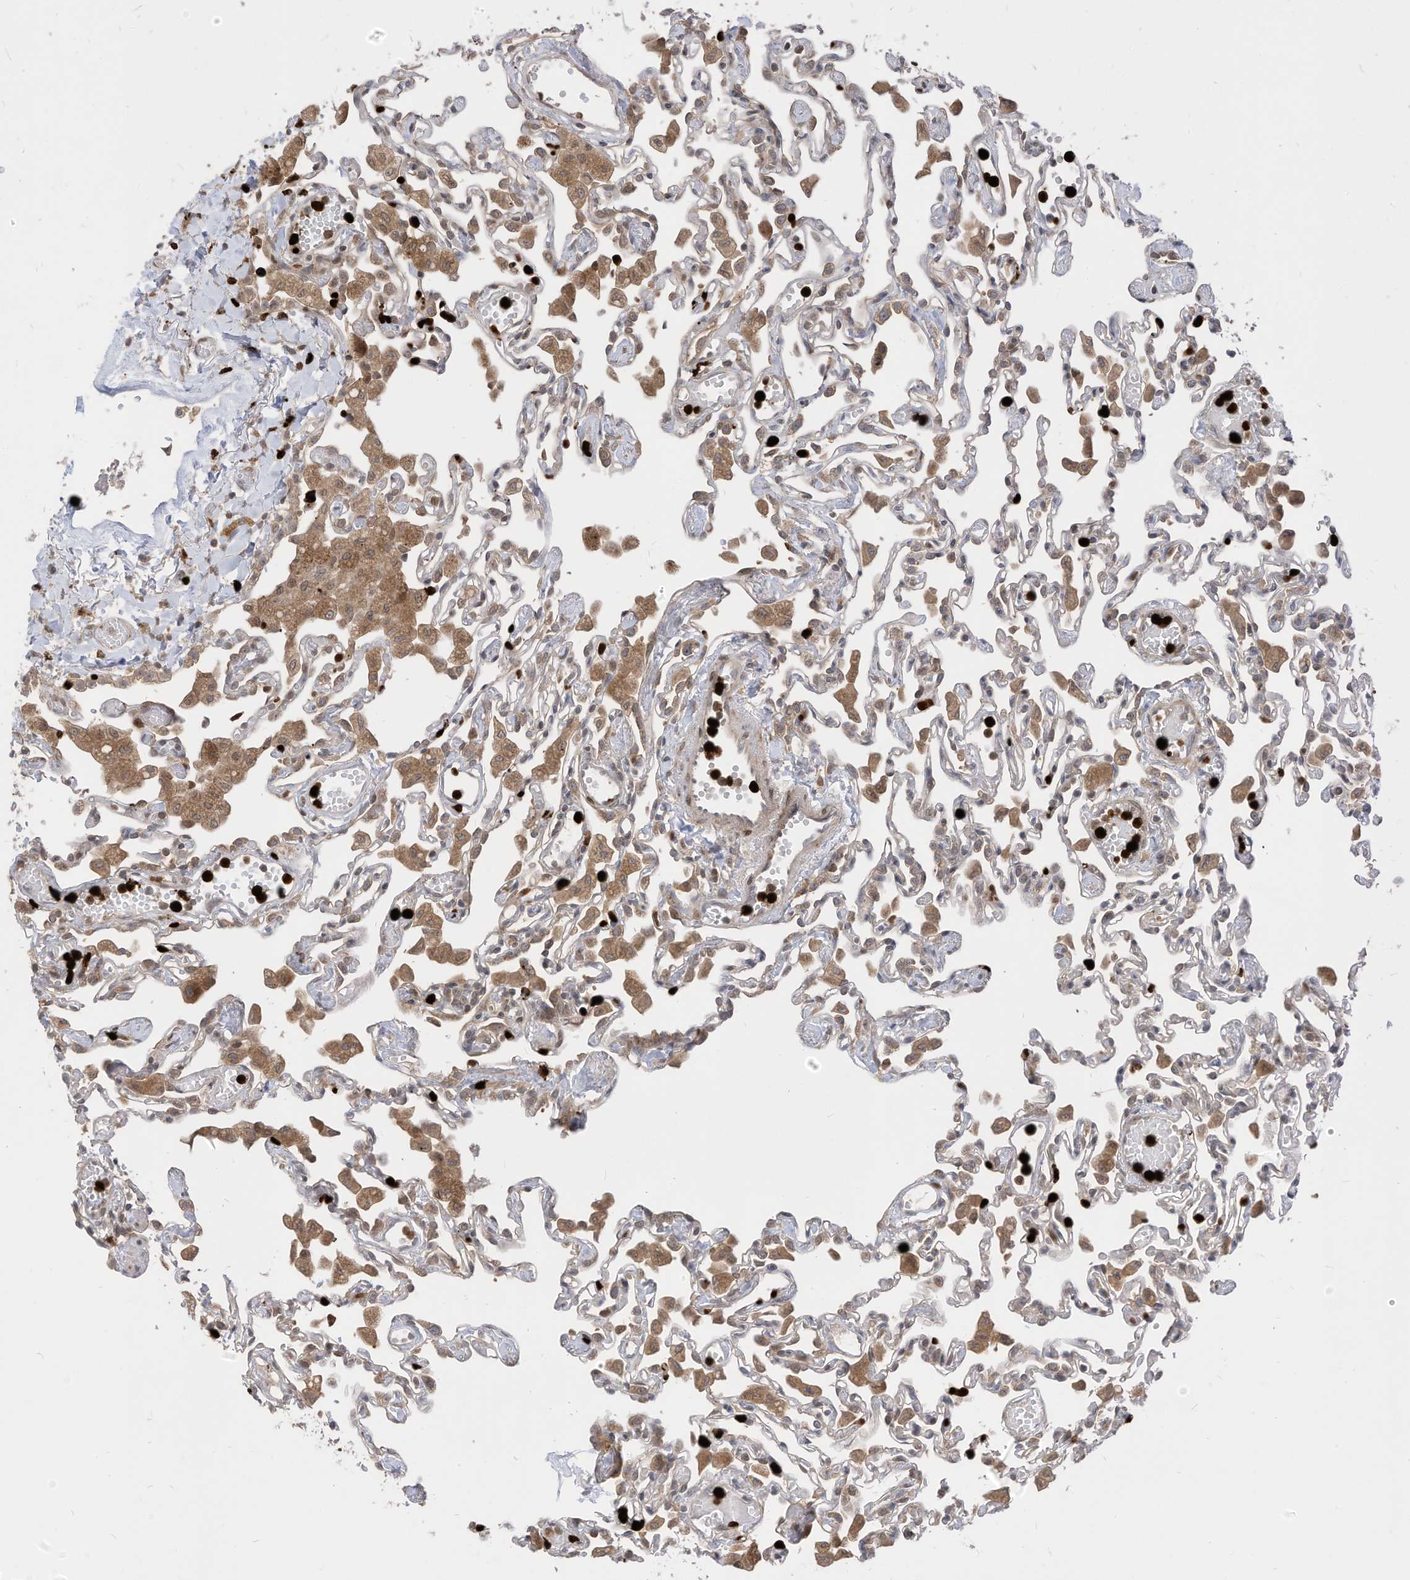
{"staining": {"intensity": "weak", "quantity": "25%-75%", "location": "cytoplasmic/membranous"}, "tissue": "lung", "cell_type": "Alveolar cells", "image_type": "normal", "snomed": [{"axis": "morphology", "description": "Normal tissue, NOS"}, {"axis": "topography", "description": "Bronchus"}, {"axis": "topography", "description": "Lung"}], "caption": "Protein expression analysis of benign lung exhibits weak cytoplasmic/membranous positivity in about 25%-75% of alveolar cells.", "gene": "CNKSR1", "patient": {"sex": "female", "age": 49}}